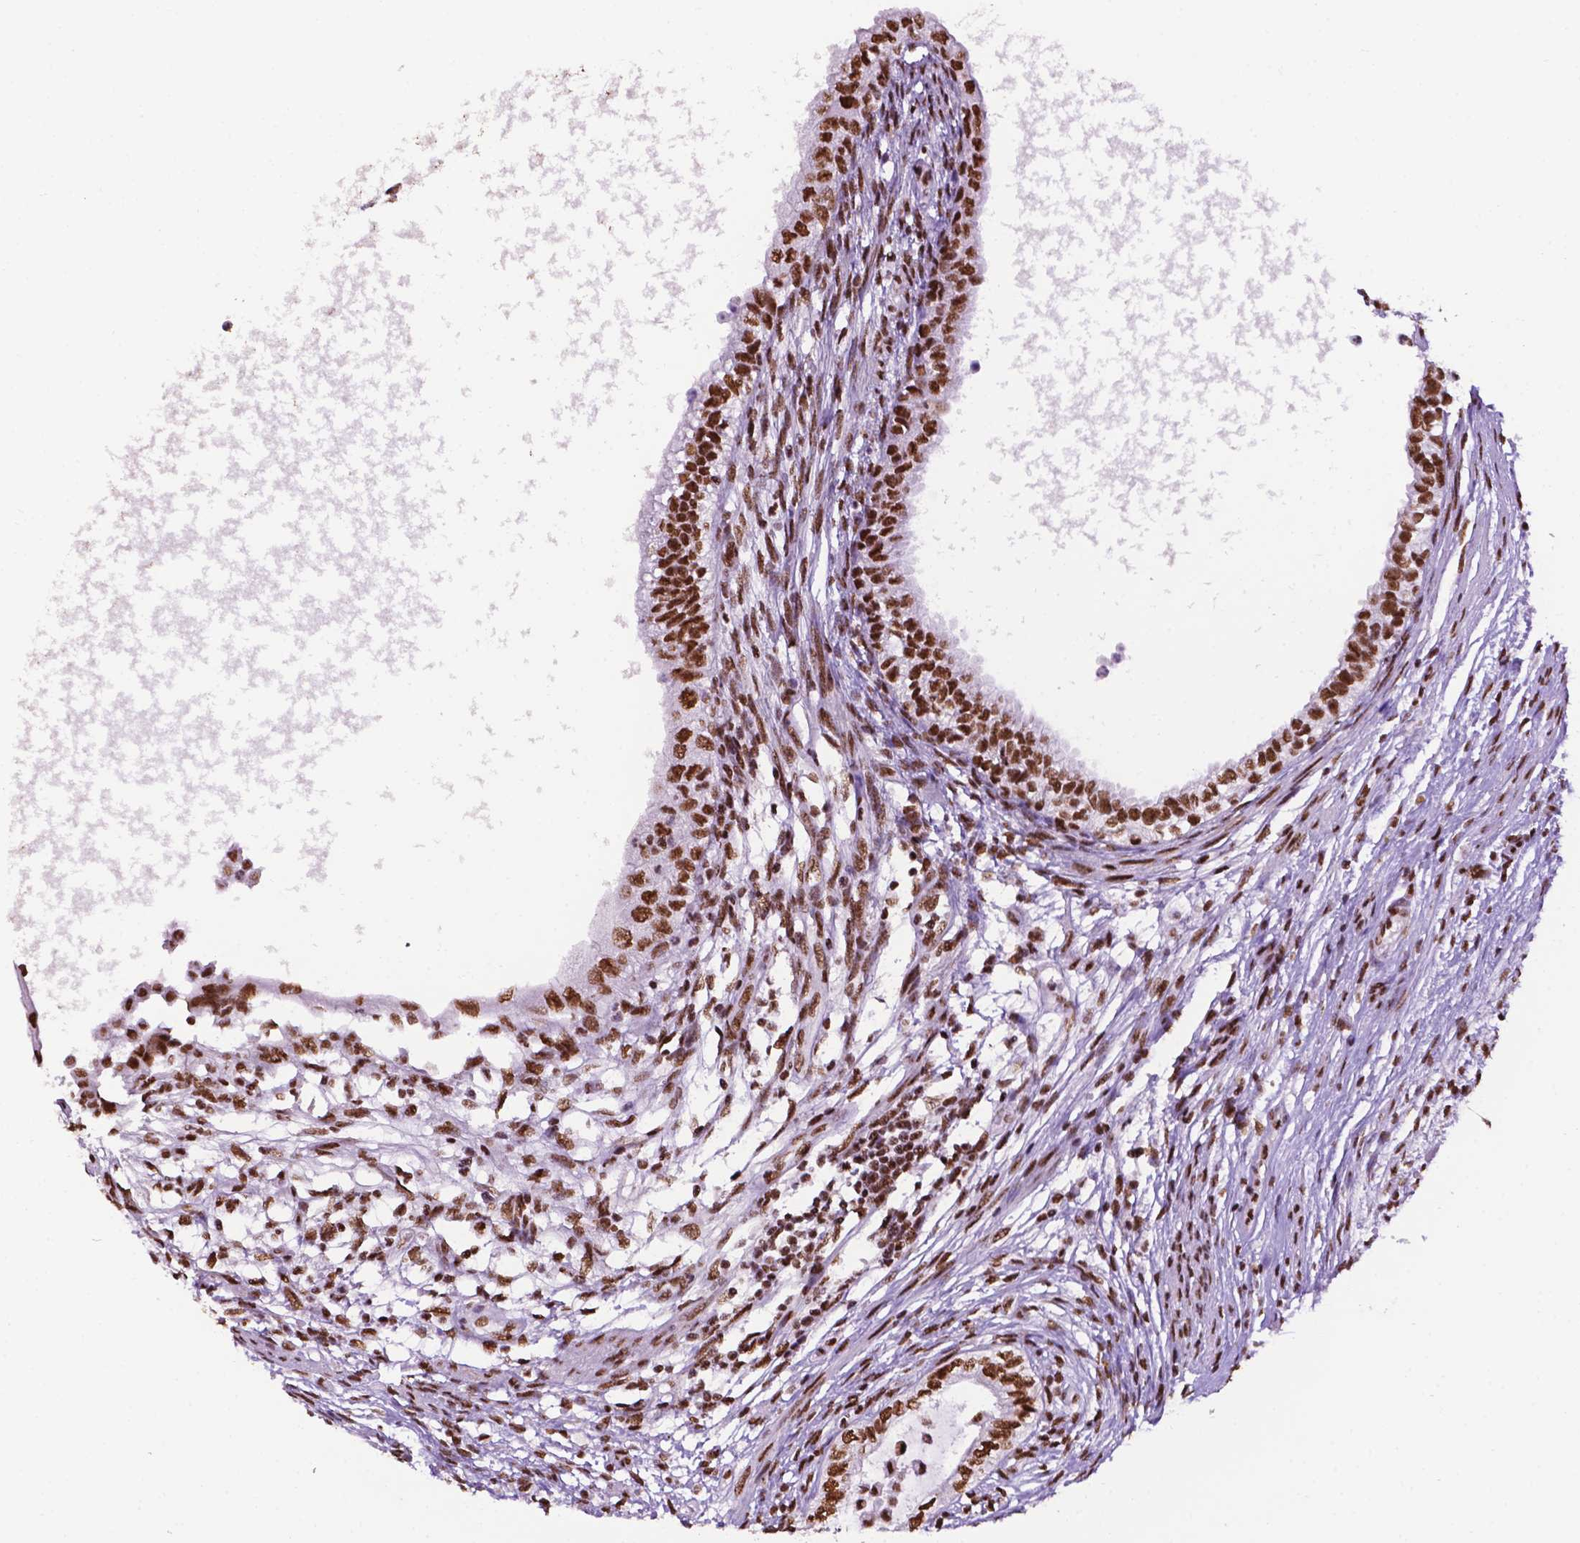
{"staining": {"intensity": "strong", "quantity": ">75%", "location": "nuclear"}, "tissue": "testis cancer", "cell_type": "Tumor cells", "image_type": "cancer", "snomed": [{"axis": "morphology", "description": "Carcinoma, Embryonal, NOS"}, {"axis": "topography", "description": "Testis"}], "caption": "Immunohistochemistry histopathology image of neoplastic tissue: testis cancer (embryonal carcinoma) stained using immunohistochemistry demonstrates high levels of strong protein expression localized specifically in the nuclear of tumor cells, appearing as a nuclear brown color.", "gene": "CCAR2", "patient": {"sex": "male", "age": 26}}